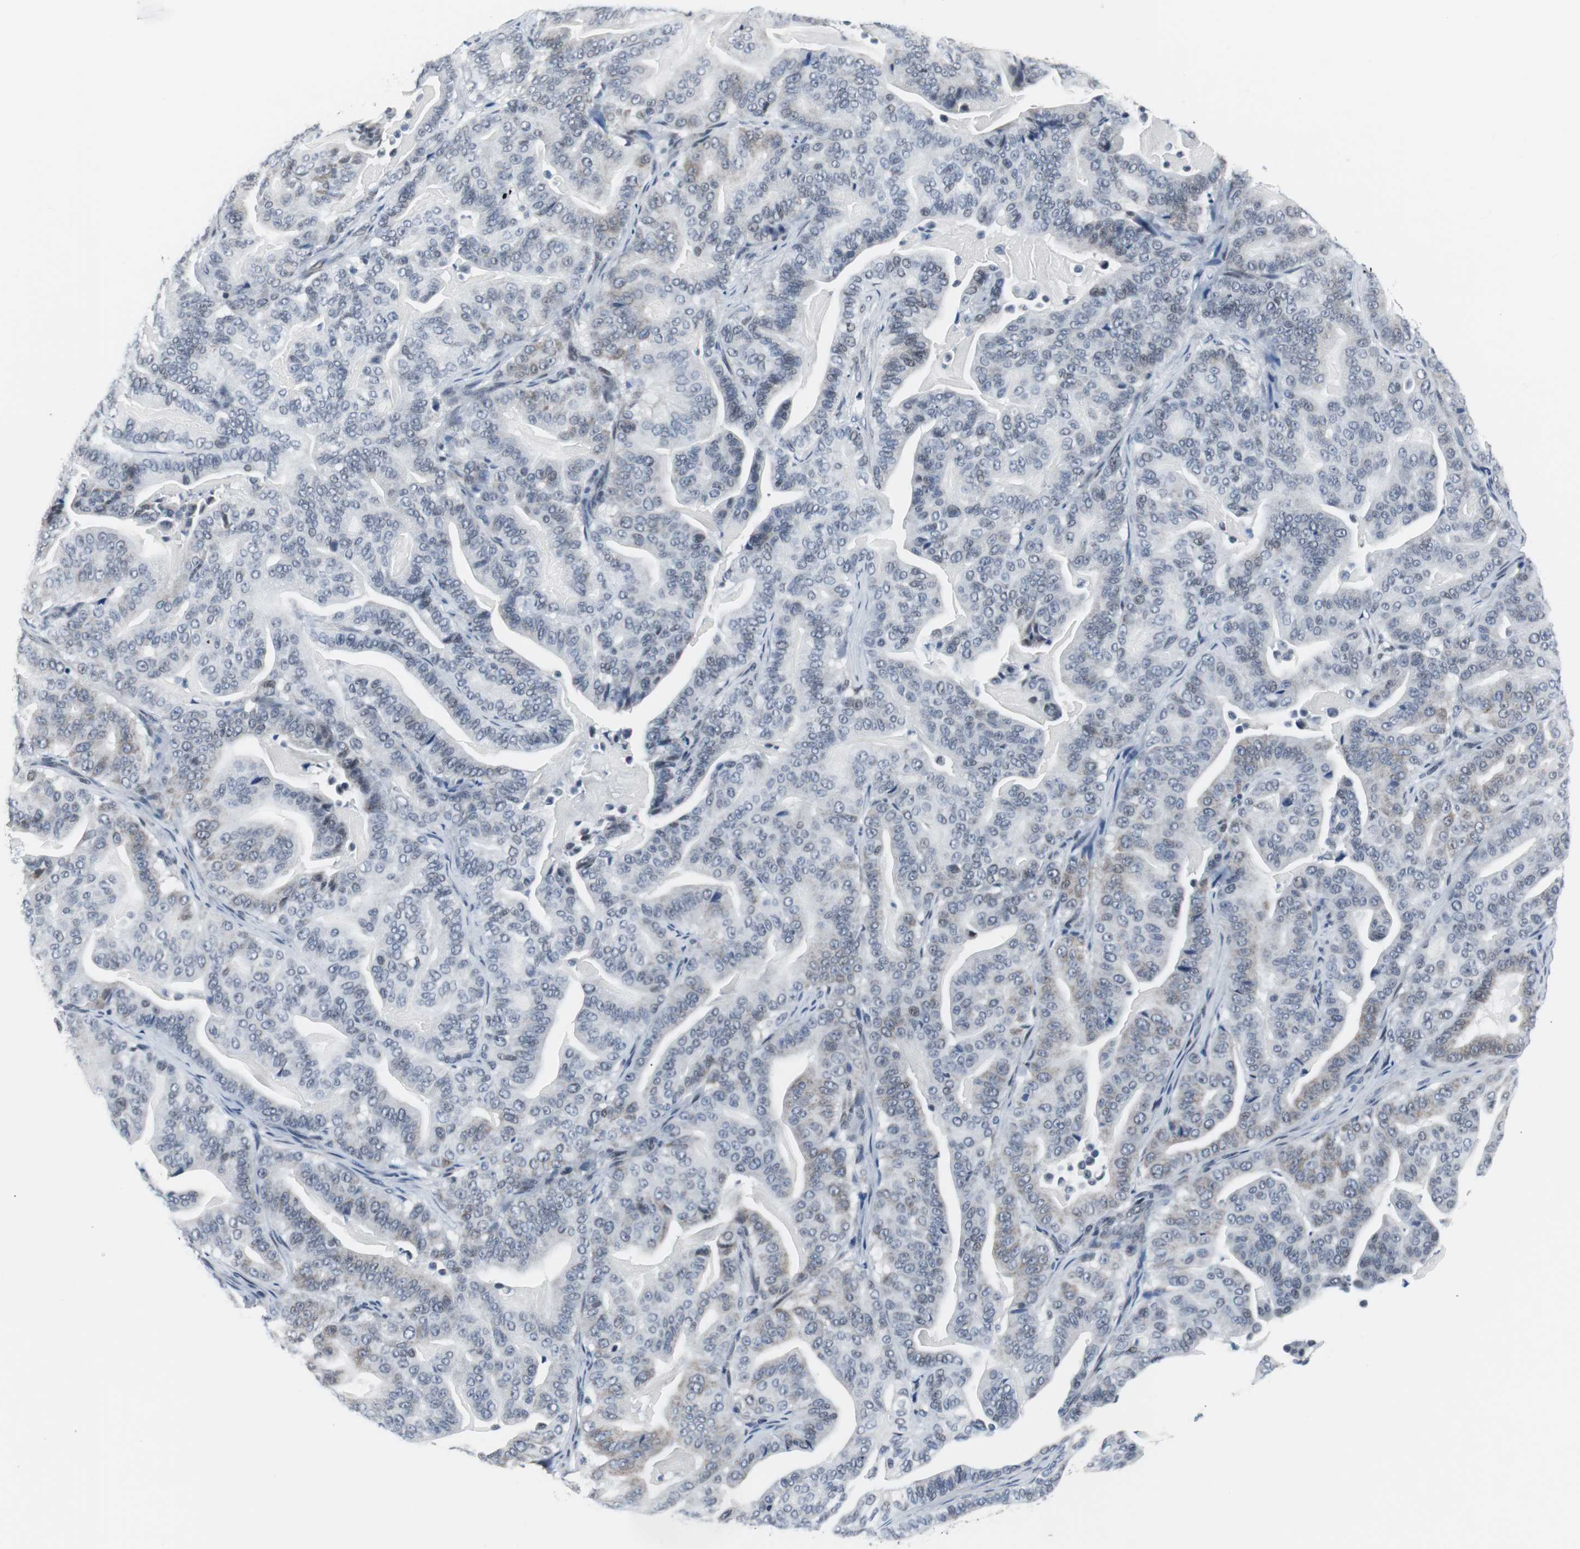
{"staining": {"intensity": "weak", "quantity": "<25%", "location": "cytoplasmic/membranous,nuclear"}, "tissue": "pancreatic cancer", "cell_type": "Tumor cells", "image_type": "cancer", "snomed": [{"axis": "morphology", "description": "Adenocarcinoma, NOS"}, {"axis": "topography", "description": "Pancreas"}], "caption": "This is a micrograph of IHC staining of pancreatic adenocarcinoma, which shows no staining in tumor cells. Brightfield microscopy of IHC stained with DAB (3,3'-diaminobenzidine) (brown) and hematoxylin (blue), captured at high magnification.", "gene": "MTA1", "patient": {"sex": "male", "age": 63}}